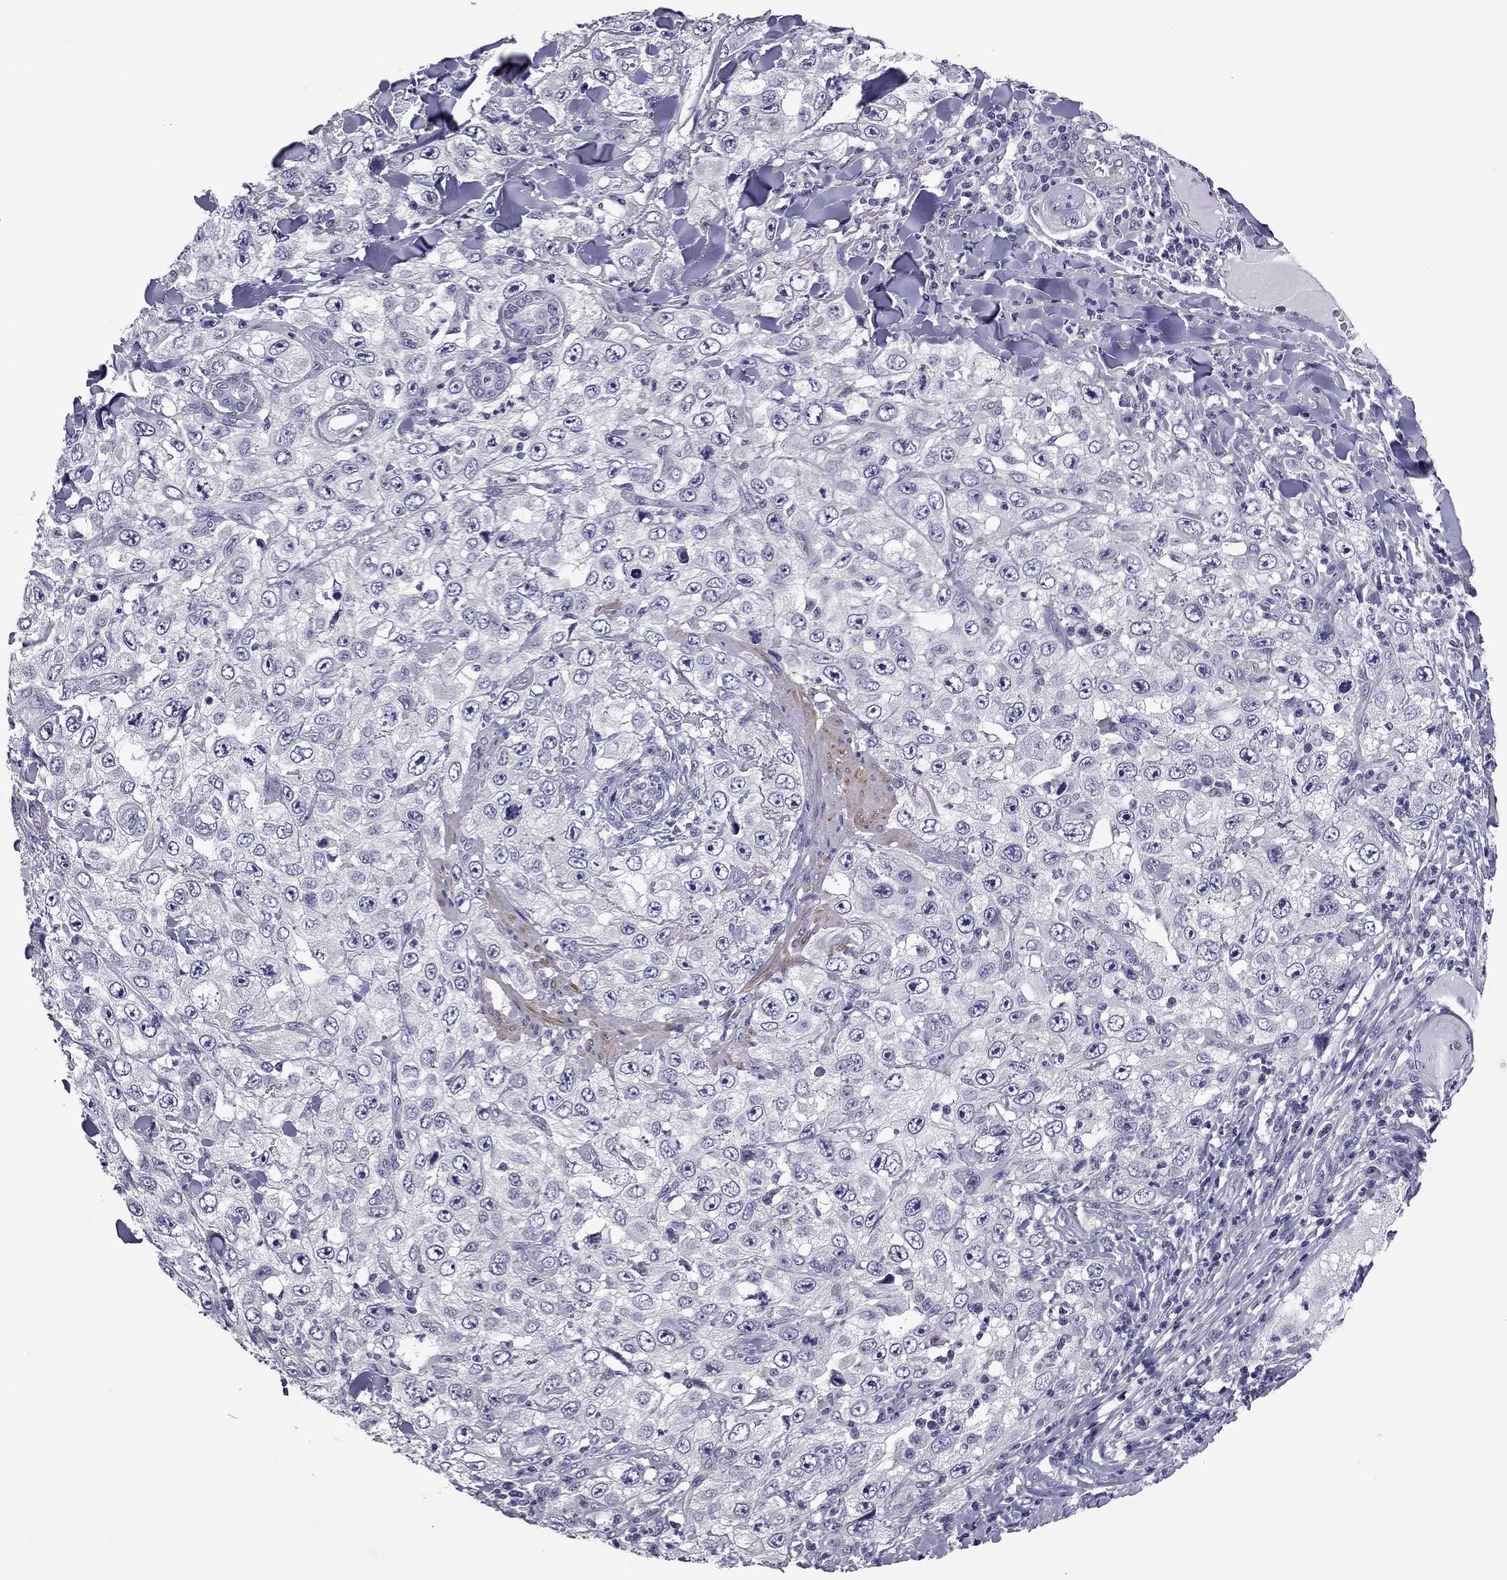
{"staining": {"intensity": "negative", "quantity": "none", "location": "none"}, "tissue": "skin cancer", "cell_type": "Tumor cells", "image_type": "cancer", "snomed": [{"axis": "morphology", "description": "Squamous cell carcinoma, NOS"}, {"axis": "topography", "description": "Skin"}], "caption": "Skin squamous cell carcinoma stained for a protein using immunohistochemistry (IHC) displays no staining tumor cells.", "gene": "SLC16A8", "patient": {"sex": "male", "age": 82}}